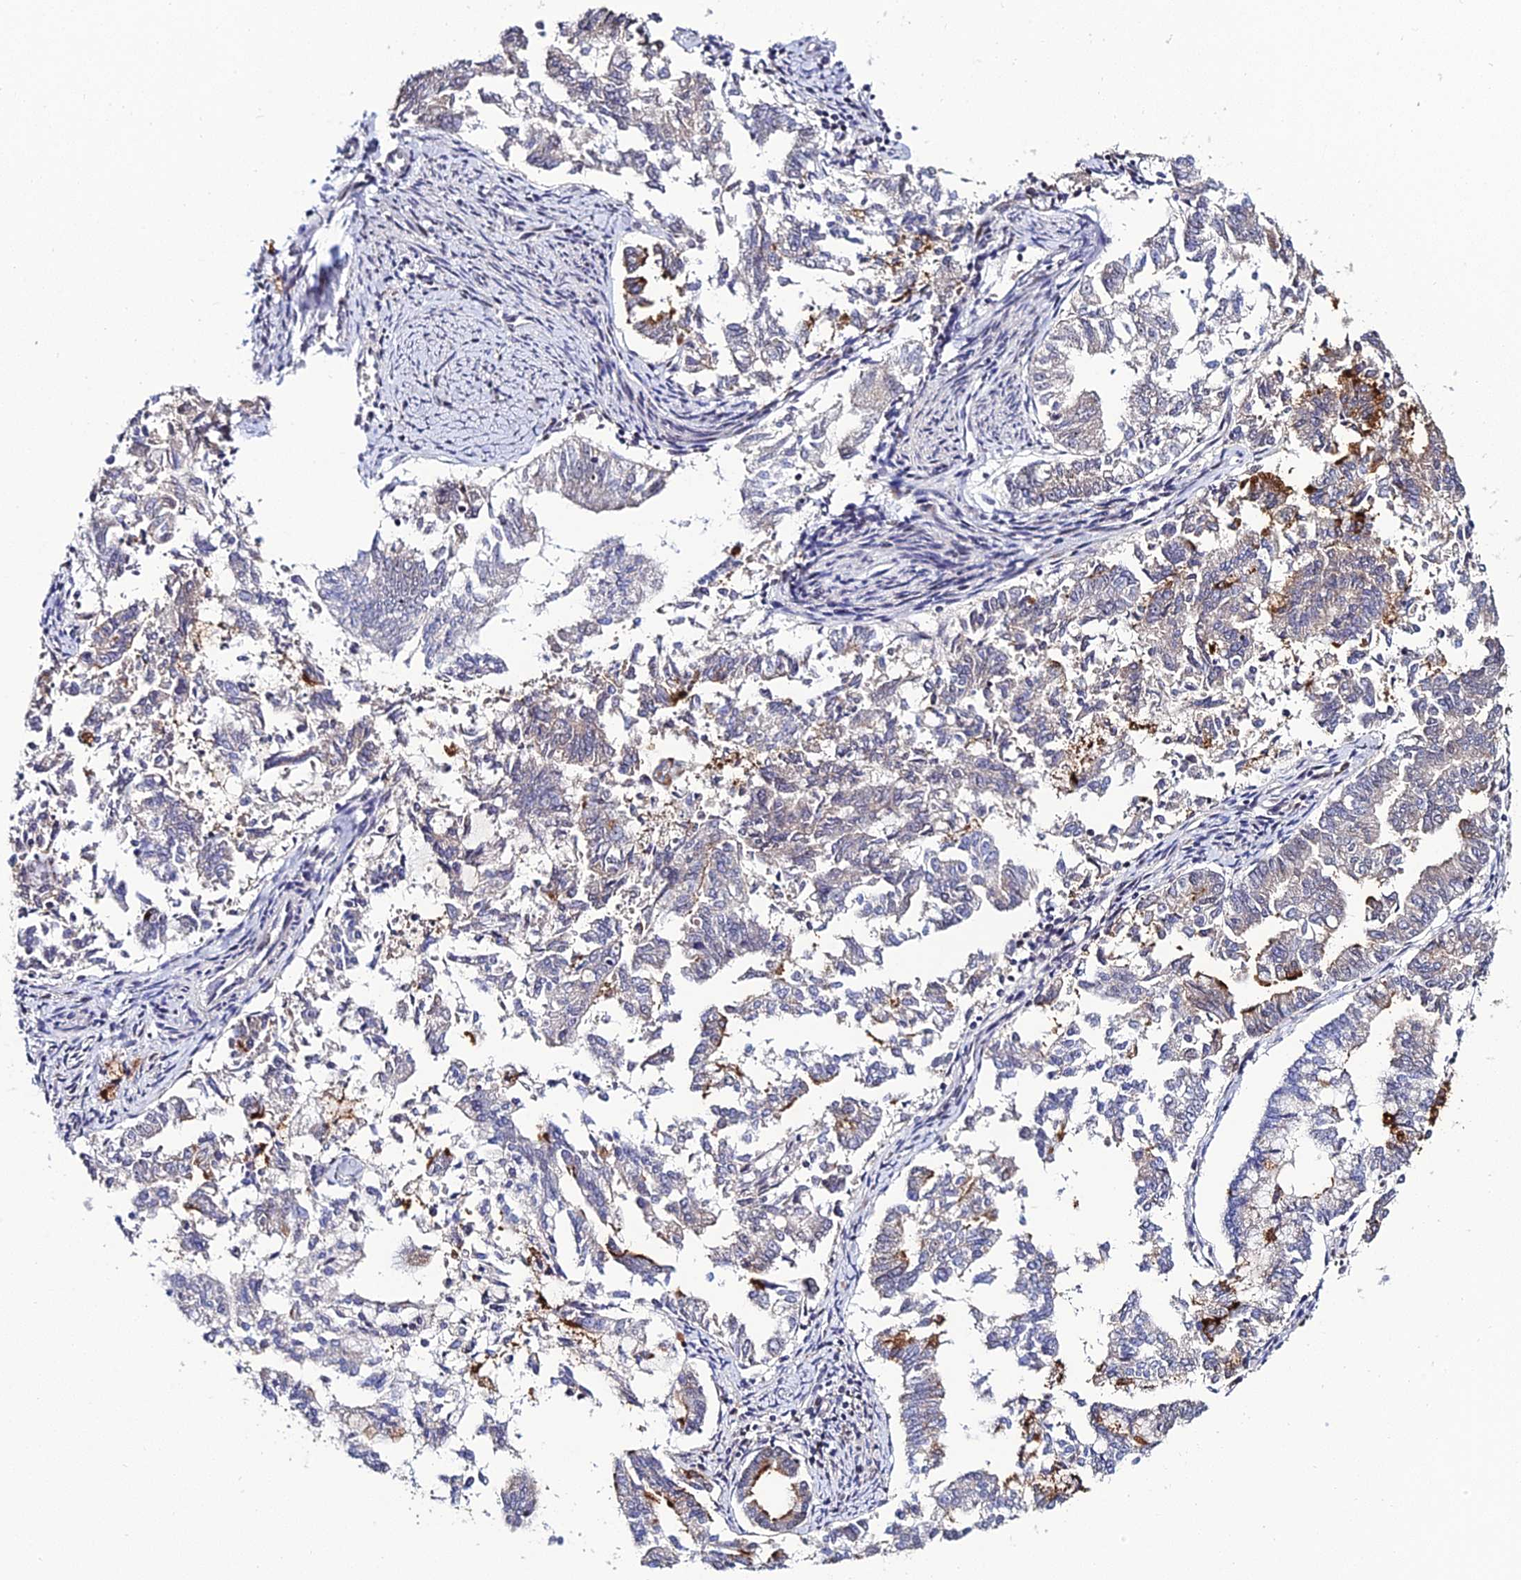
{"staining": {"intensity": "strong", "quantity": "<25%", "location": "cytoplasmic/membranous"}, "tissue": "endometrial cancer", "cell_type": "Tumor cells", "image_type": "cancer", "snomed": [{"axis": "morphology", "description": "Adenocarcinoma, NOS"}, {"axis": "topography", "description": "Endometrium"}], "caption": "An image of human endometrial adenocarcinoma stained for a protein exhibits strong cytoplasmic/membranous brown staining in tumor cells.", "gene": "SYT15", "patient": {"sex": "female", "age": 79}}